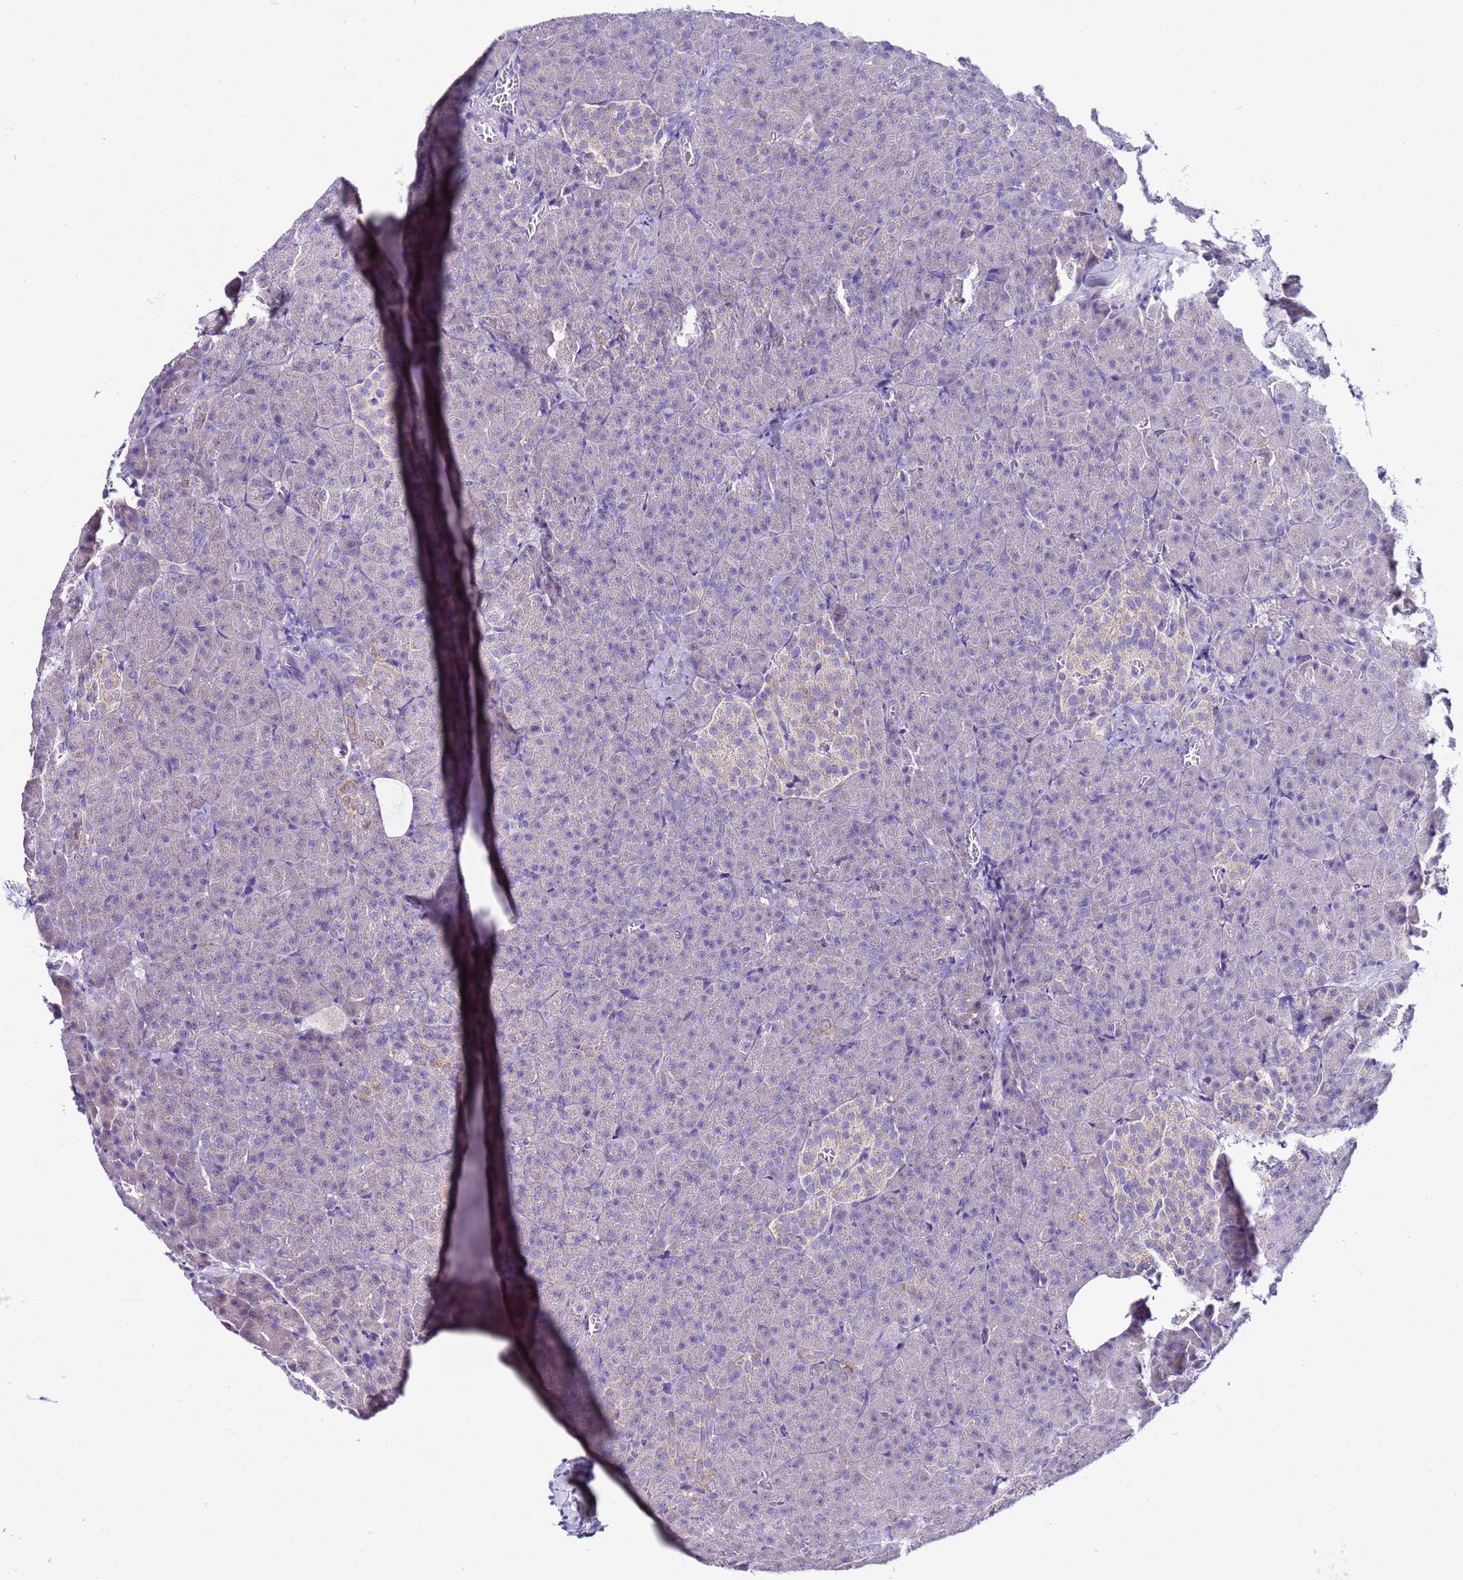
{"staining": {"intensity": "negative", "quantity": "none", "location": "none"}, "tissue": "pancreas", "cell_type": "Exocrine glandular cells", "image_type": "normal", "snomed": [{"axis": "morphology", "description": "Normal tissue, NOS"}, {"axis": "topography", "description": "Pancreas"}], "caption": "DAB immunohistochemical staining of unremarkable human pancreas demonstrates no significant positivity in exocrine glandular cells.", "gene": "MYBPC3", "patient": {"sex": "female", "age": 74}}